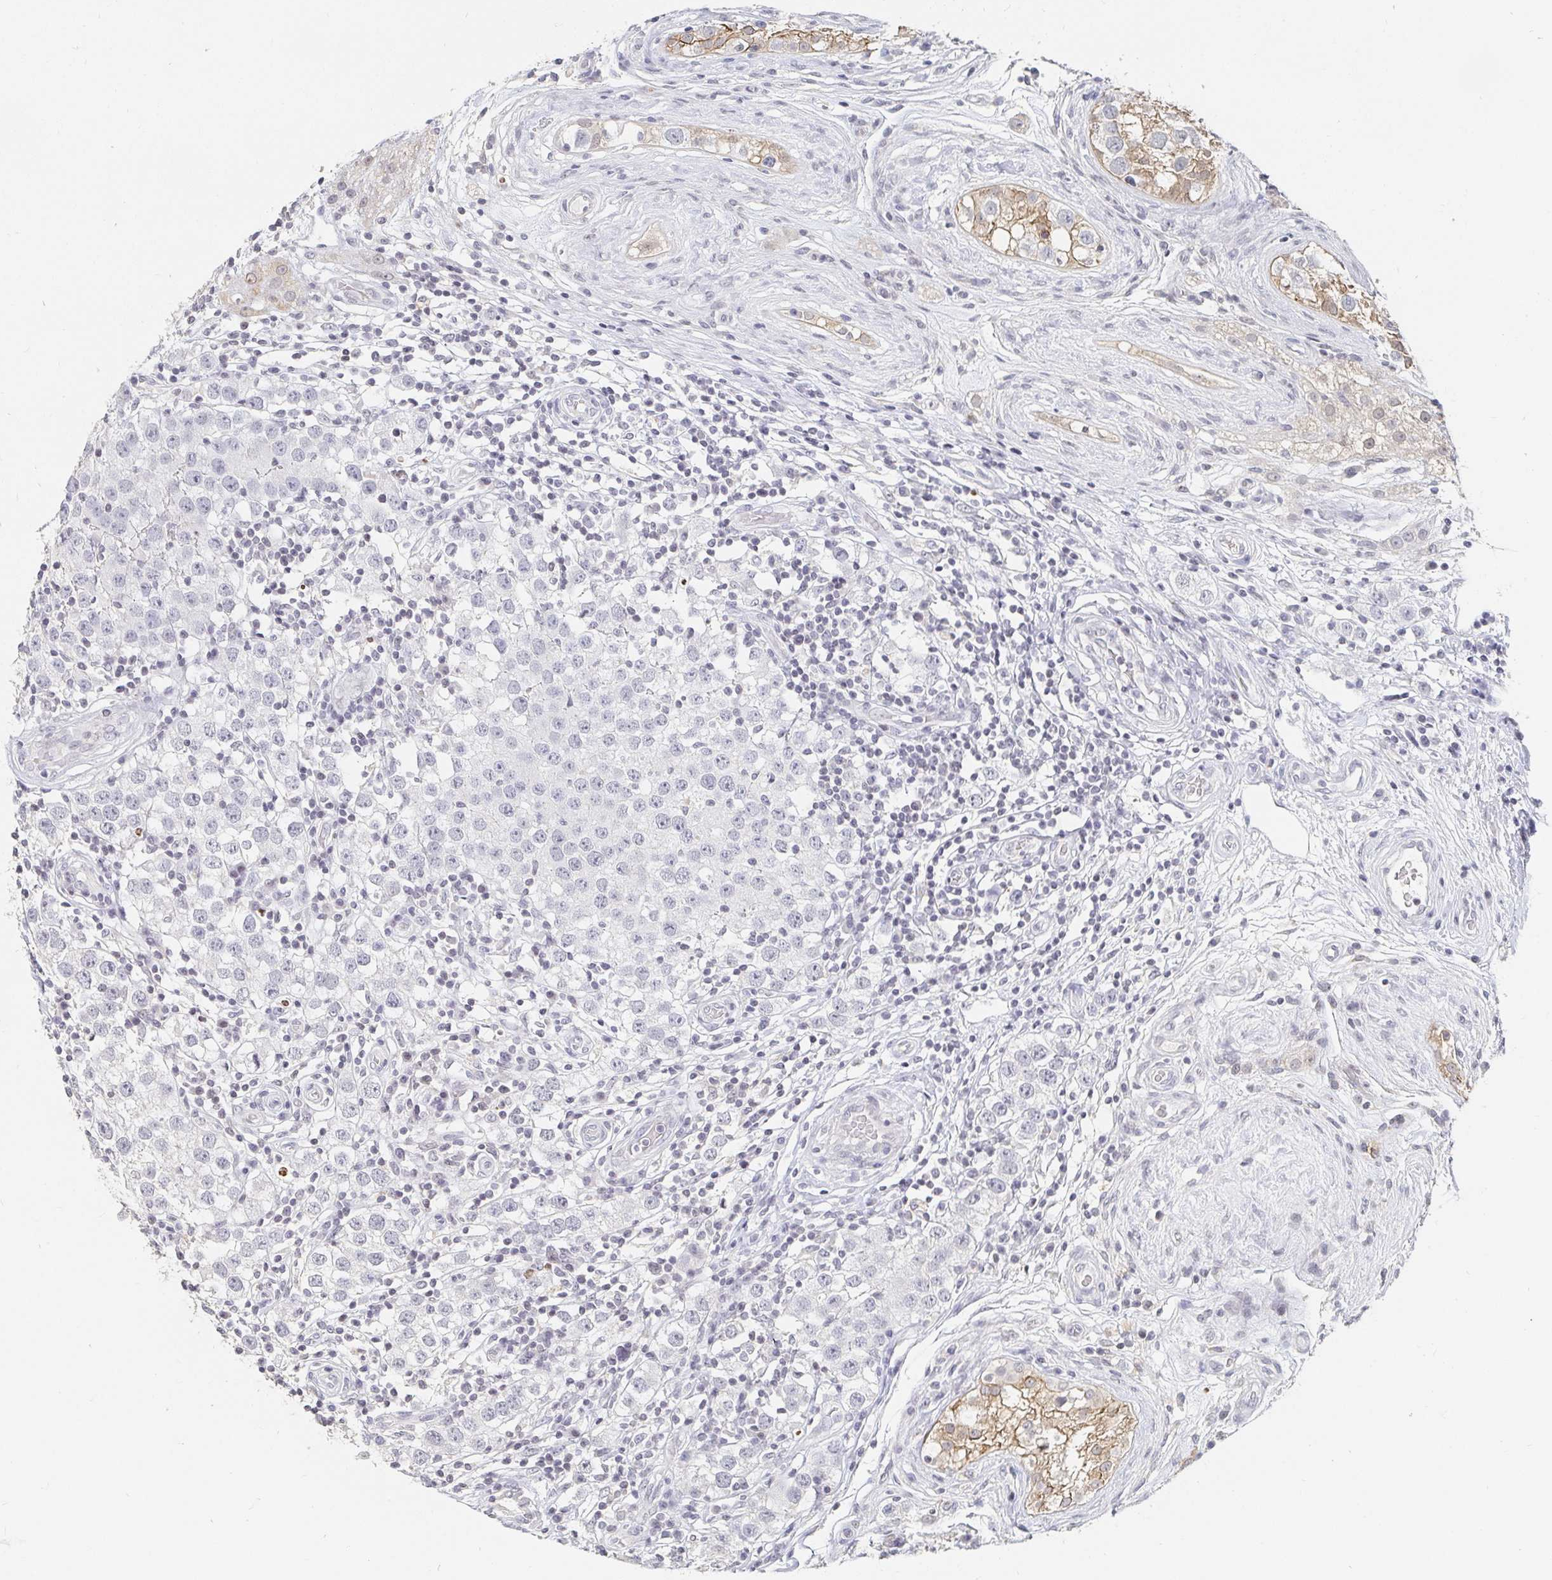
{"staining": {"intensity": "negative", "quantity": "none", "location": "none"}, "tissue": "testis cancer", "cell_type": "Tumor cells", "image_type": "cancer", "snomed": [{"axis": "morphology", "description": "Seminoma, NOS"}, {"axis": "topography", "description": "Testis"}], "caption": "Seminoma (testis) stained for a protein using immunohistochemistry exhibits no staining tumor cells.", "gene": "NME9", "patient": {"sex": "male", "age": 34}}